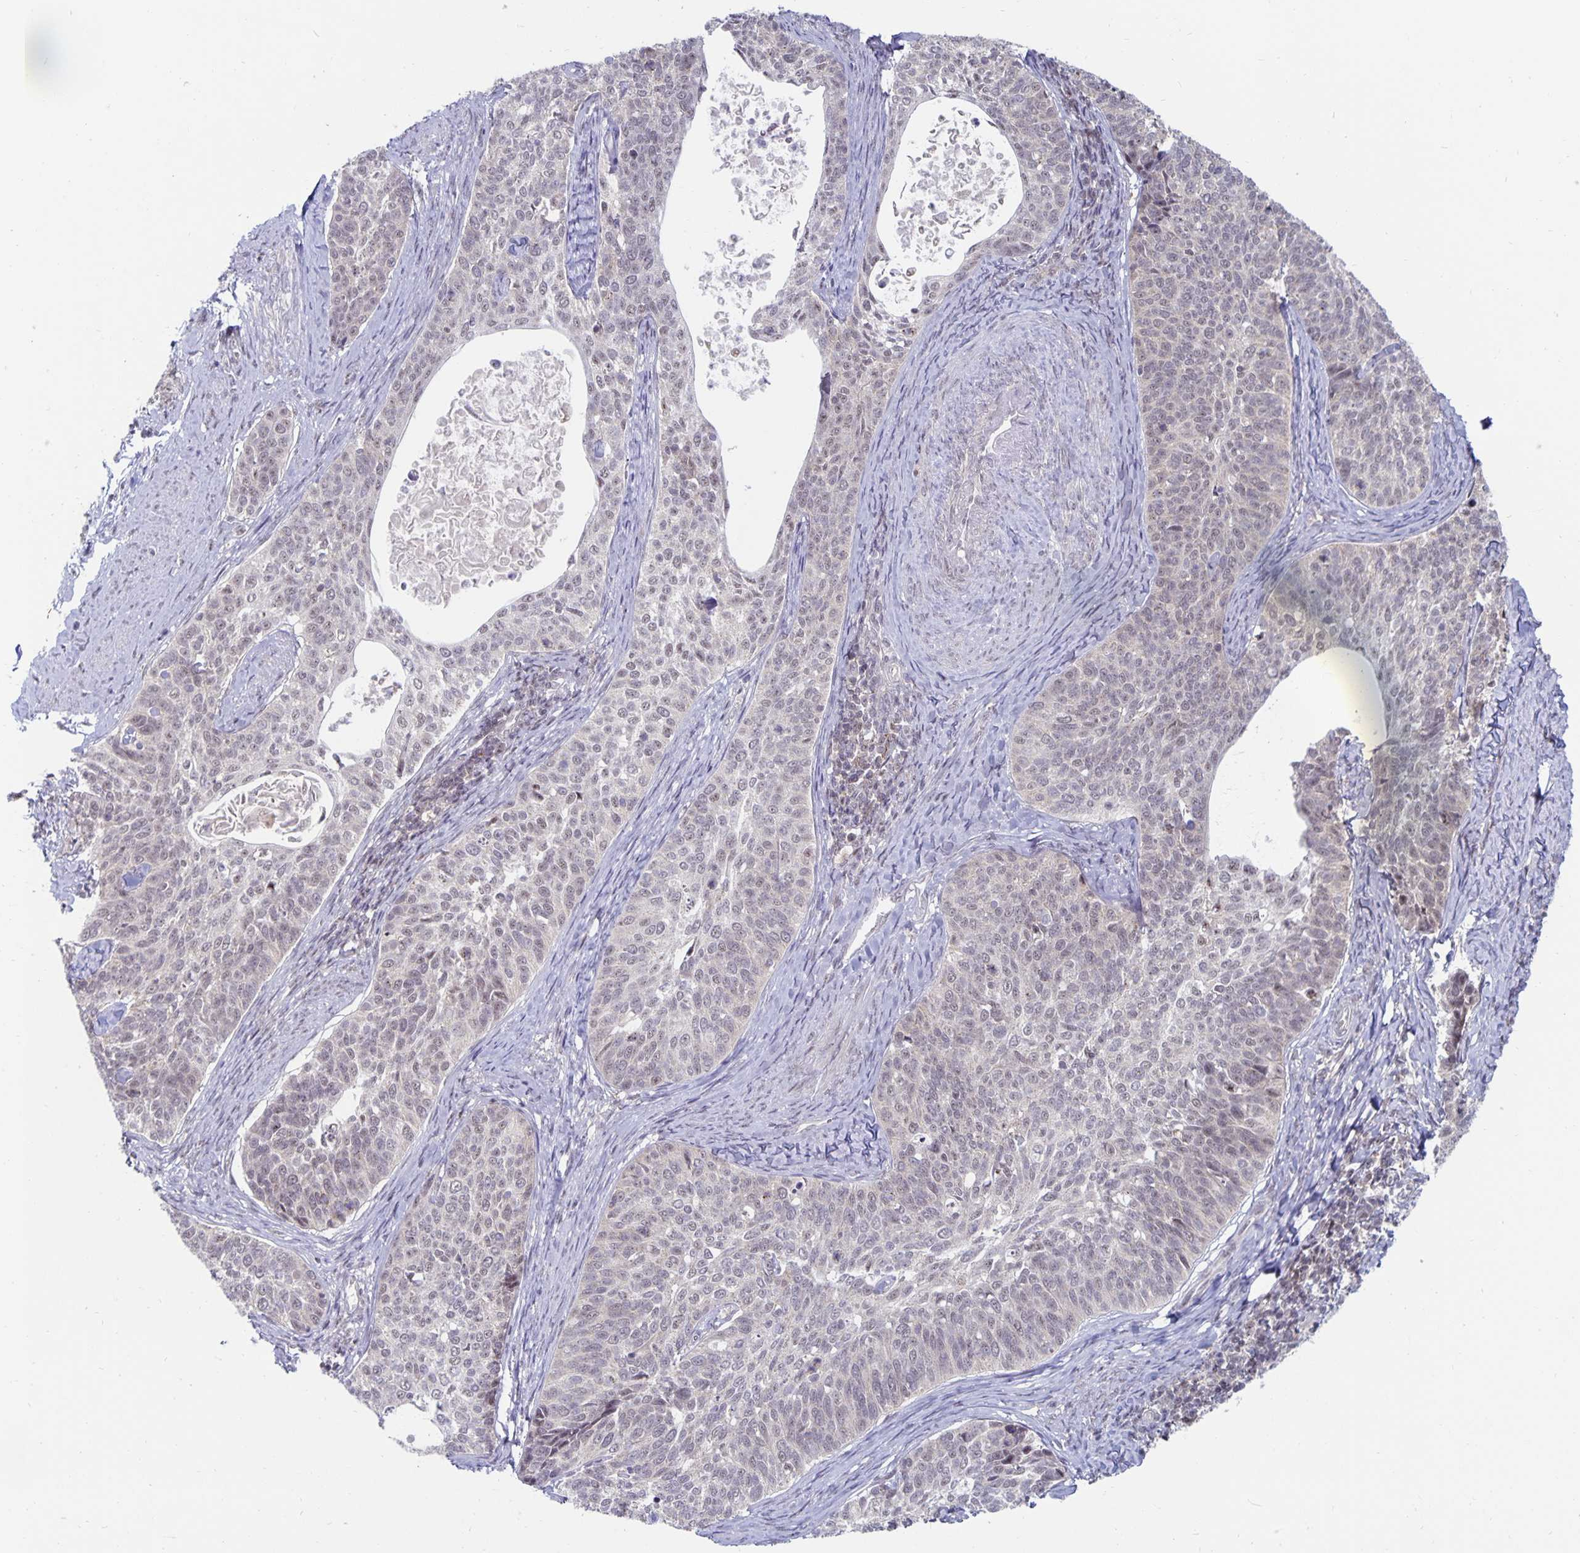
{"staining": {"intensity": "weak", "quantity": "<25%", "location": "nuclear"}, "tissue": "cervical cancer", "cell_type": "Tumor cells", "image_type": "cancer", "snomed": [{"axis": "morphology", "description": "Squamous cell carcinoma, NOS"}, {"axis": "topography", "description": "Cervix"}], "caption": "Immunohistochemistry of human cervical cancer shows no positivity in tumor cells. The staining is performed using DAB brown chromogen with nuclei counter-stained in using hematoxylin.", "gene": "EXOC6B", "patient": {"sex": "female", "age": 69}}